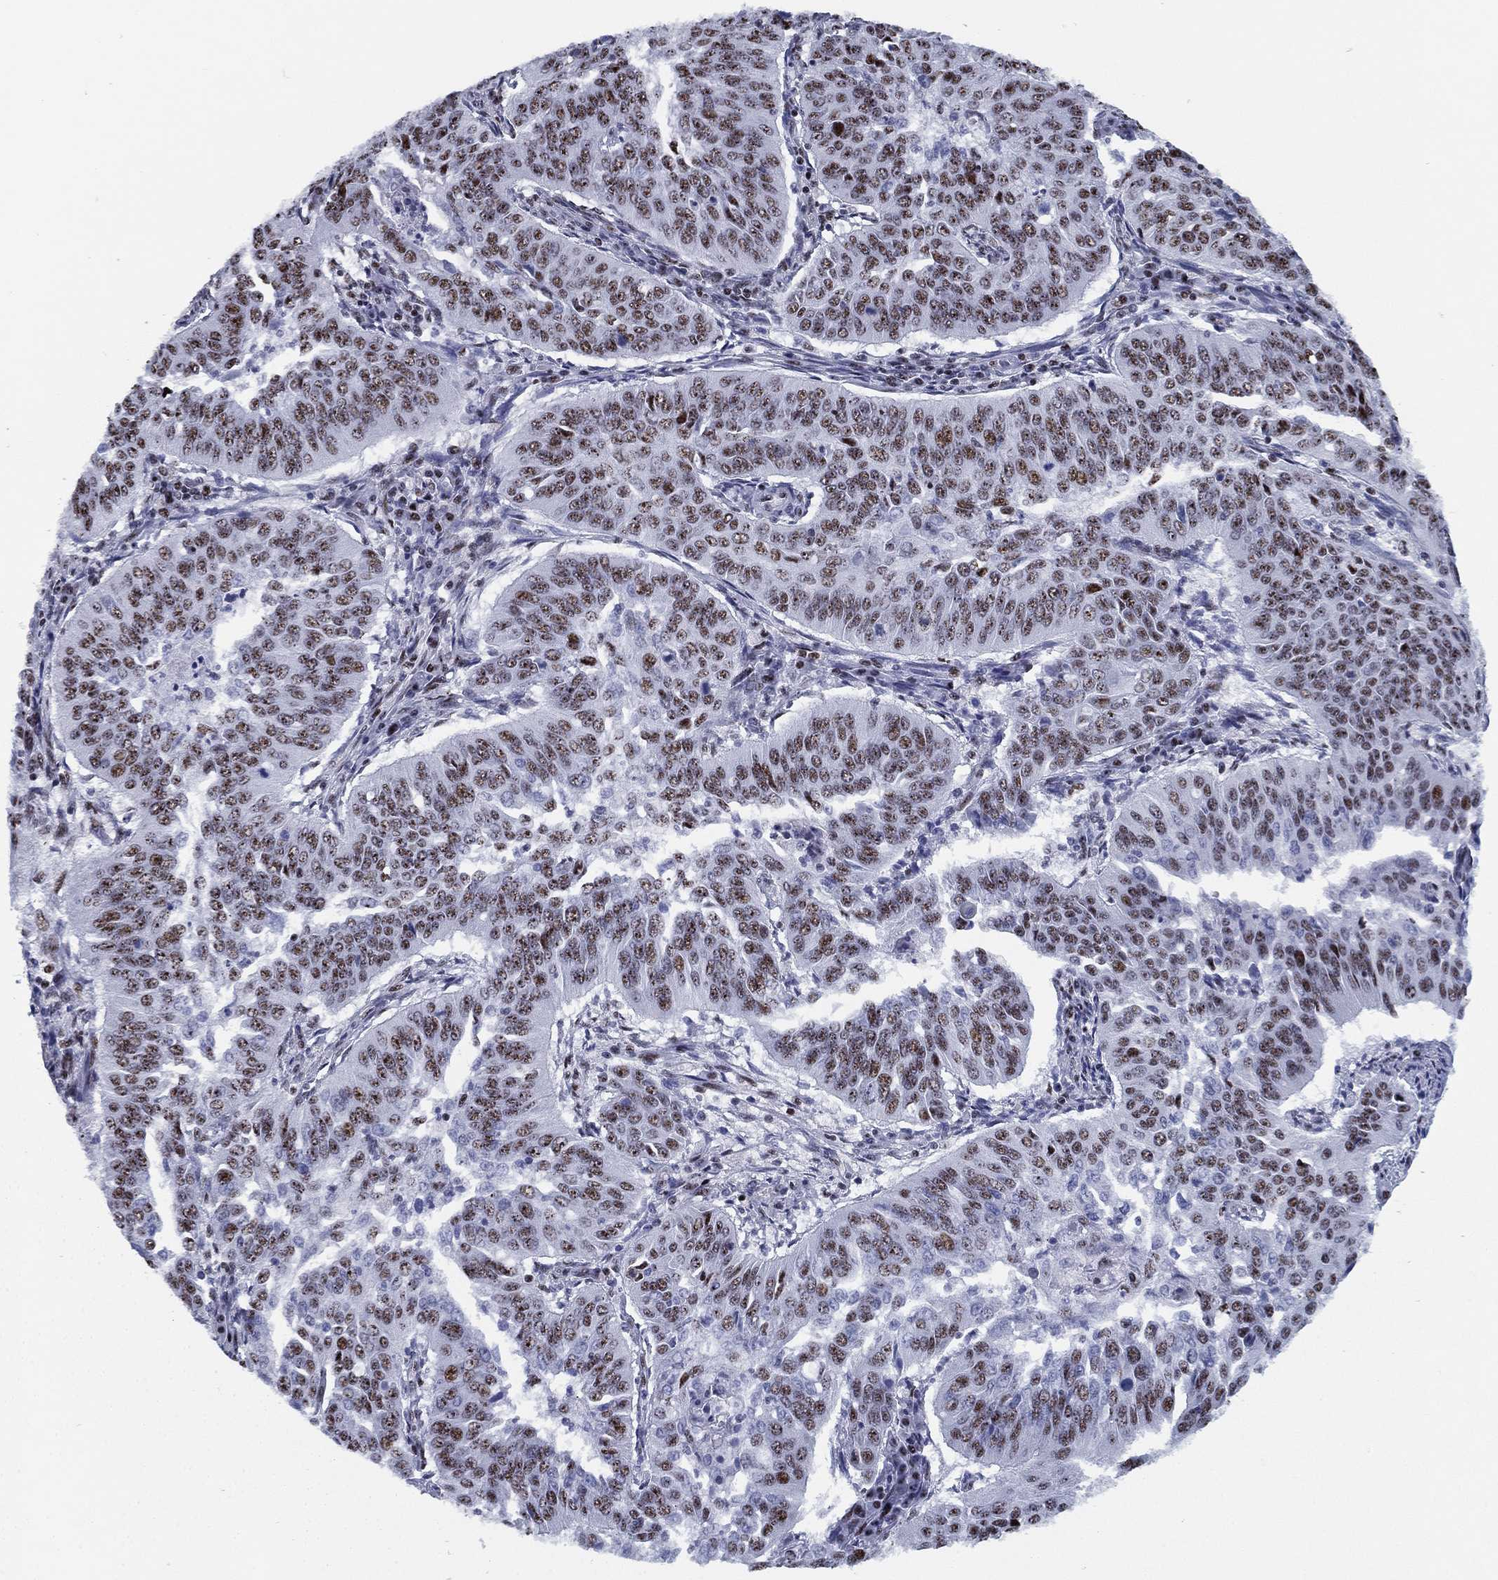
{"staining": {"intensity": "moderate", "quantity": ">75%", "location": "nuclear"}, "tissue": "cervical cancer", "cell_type": "Tumor cells", "image_type": "cancer", "snomed": [{"axis": "morphology", "description": "Normal tissue, NOS"}, {"axis": "morphology", "description": "Squamous cell carcinoma, NOS"}, {"axis": "topography", "description": "Cervix"}], "caption": "Tumor cells show medium levels of moderate nuclear expression in about >75% of cells in cervical squamous cell carcinoma.", "gene": "CYB561D2", "patient": {"sex": "female", "age": 39}}